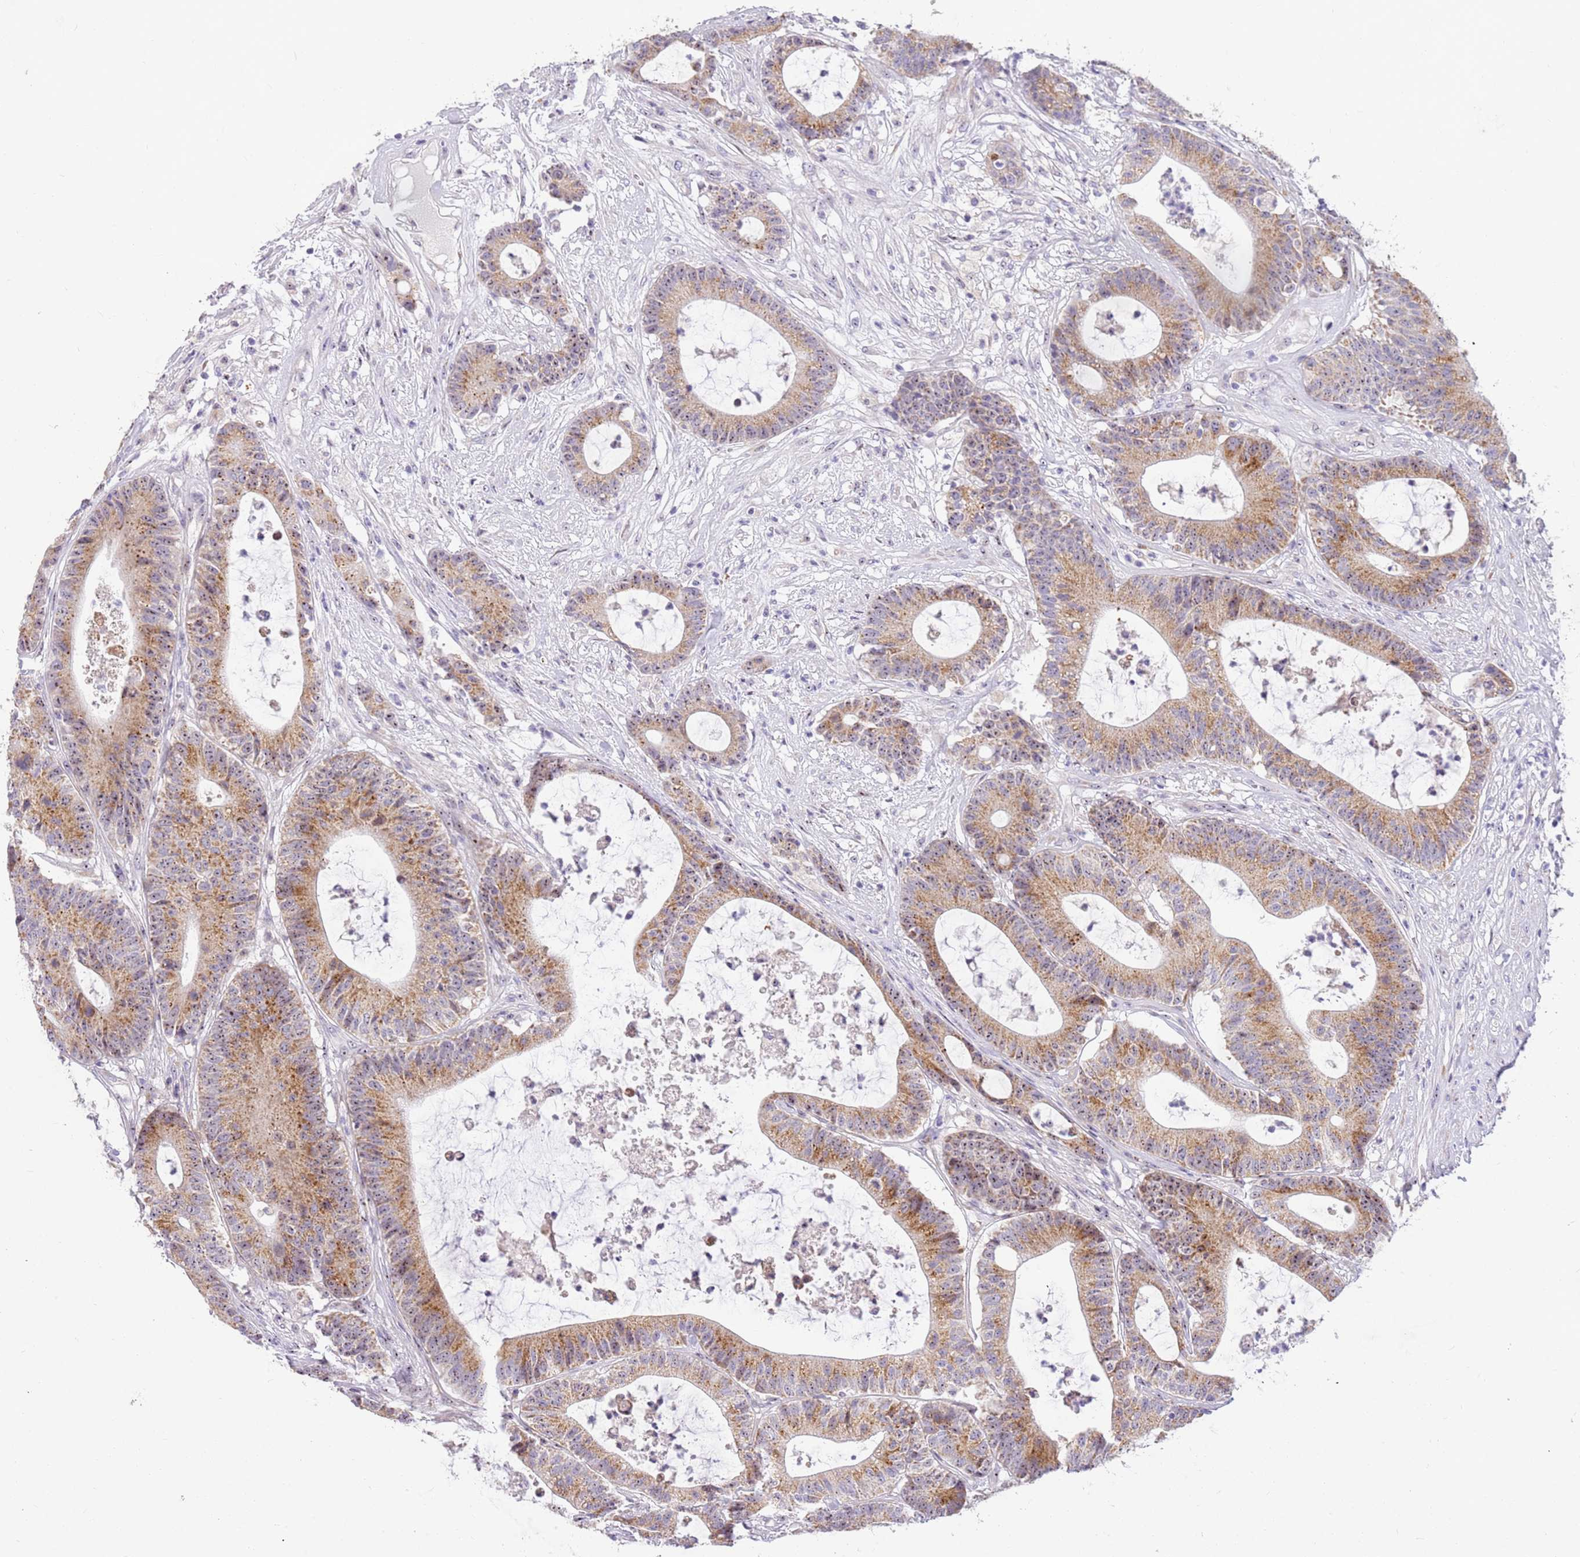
{"staining": {"intensity": "moderate", "quantity": ">75%", "location": "cytoplasmic/membranous,nuclear"}, "tissue": "colorectal cancer", "cell_type": "Tumor cells", "image_type": "cancer", "snomed": [{"axis": "morphology", "description": "Adenocarcinoma, NOS"}, {"axis": "topography", "description": "Colon"}], "caption": "Immunohistochemistry of human adenocarcinoma (colorectal) displays medium levels of moderate cytoplasmic/membranous and nuclear positivity in approximately >75% of tumor cells.", "gene": "DNAJA3", "patient": {"sex": "female", "age": 84}}